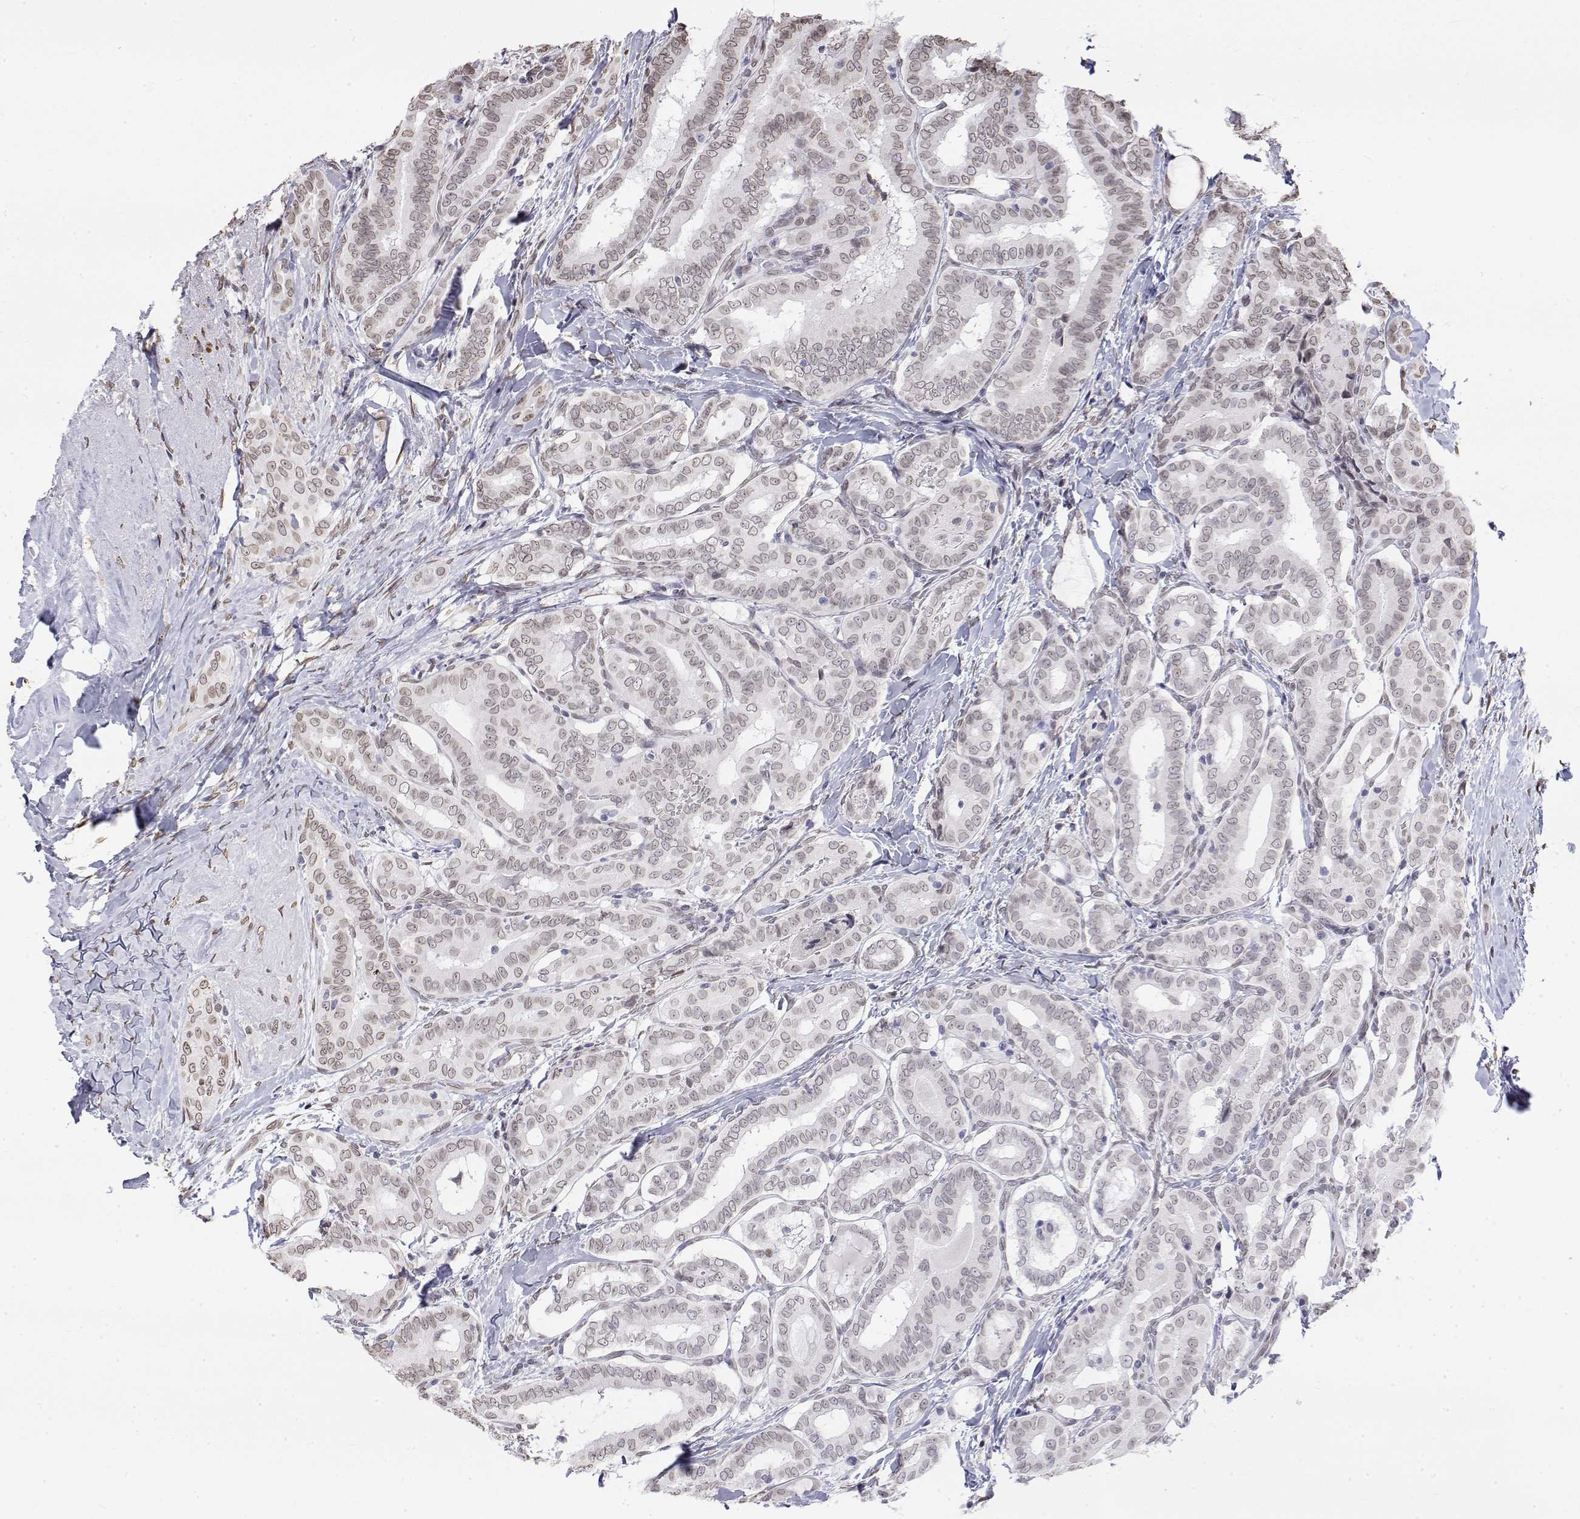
{"staining": {"intensity": "weak", "quantity": ">75%", "location": "cytoplasmic/membranous,nuclear"}, "tissue": "thyroid cancer", "cell_type": "Tumor cells", "image_type": "cancer", "snomed": [{"axis": "morphology", "description": "Papillary adenocarcinoma, NOS"}, {"axis": "morphology", "description": "Papillary adenoma metastatic"}, {"axis": "topography", "description": "Thyroid gland"}], "caption": "Immunohistochemistry (IHC) histopathology image of papillary adenocarcinoma (thyroid) stained for a protein (brown), which shows low levels of weak cytoplasmic/membranous and nuclear staining in approximately >75% of tumor cells.", "gene": "ZNF532", "patient": {"sex": "female", "age": 50}}